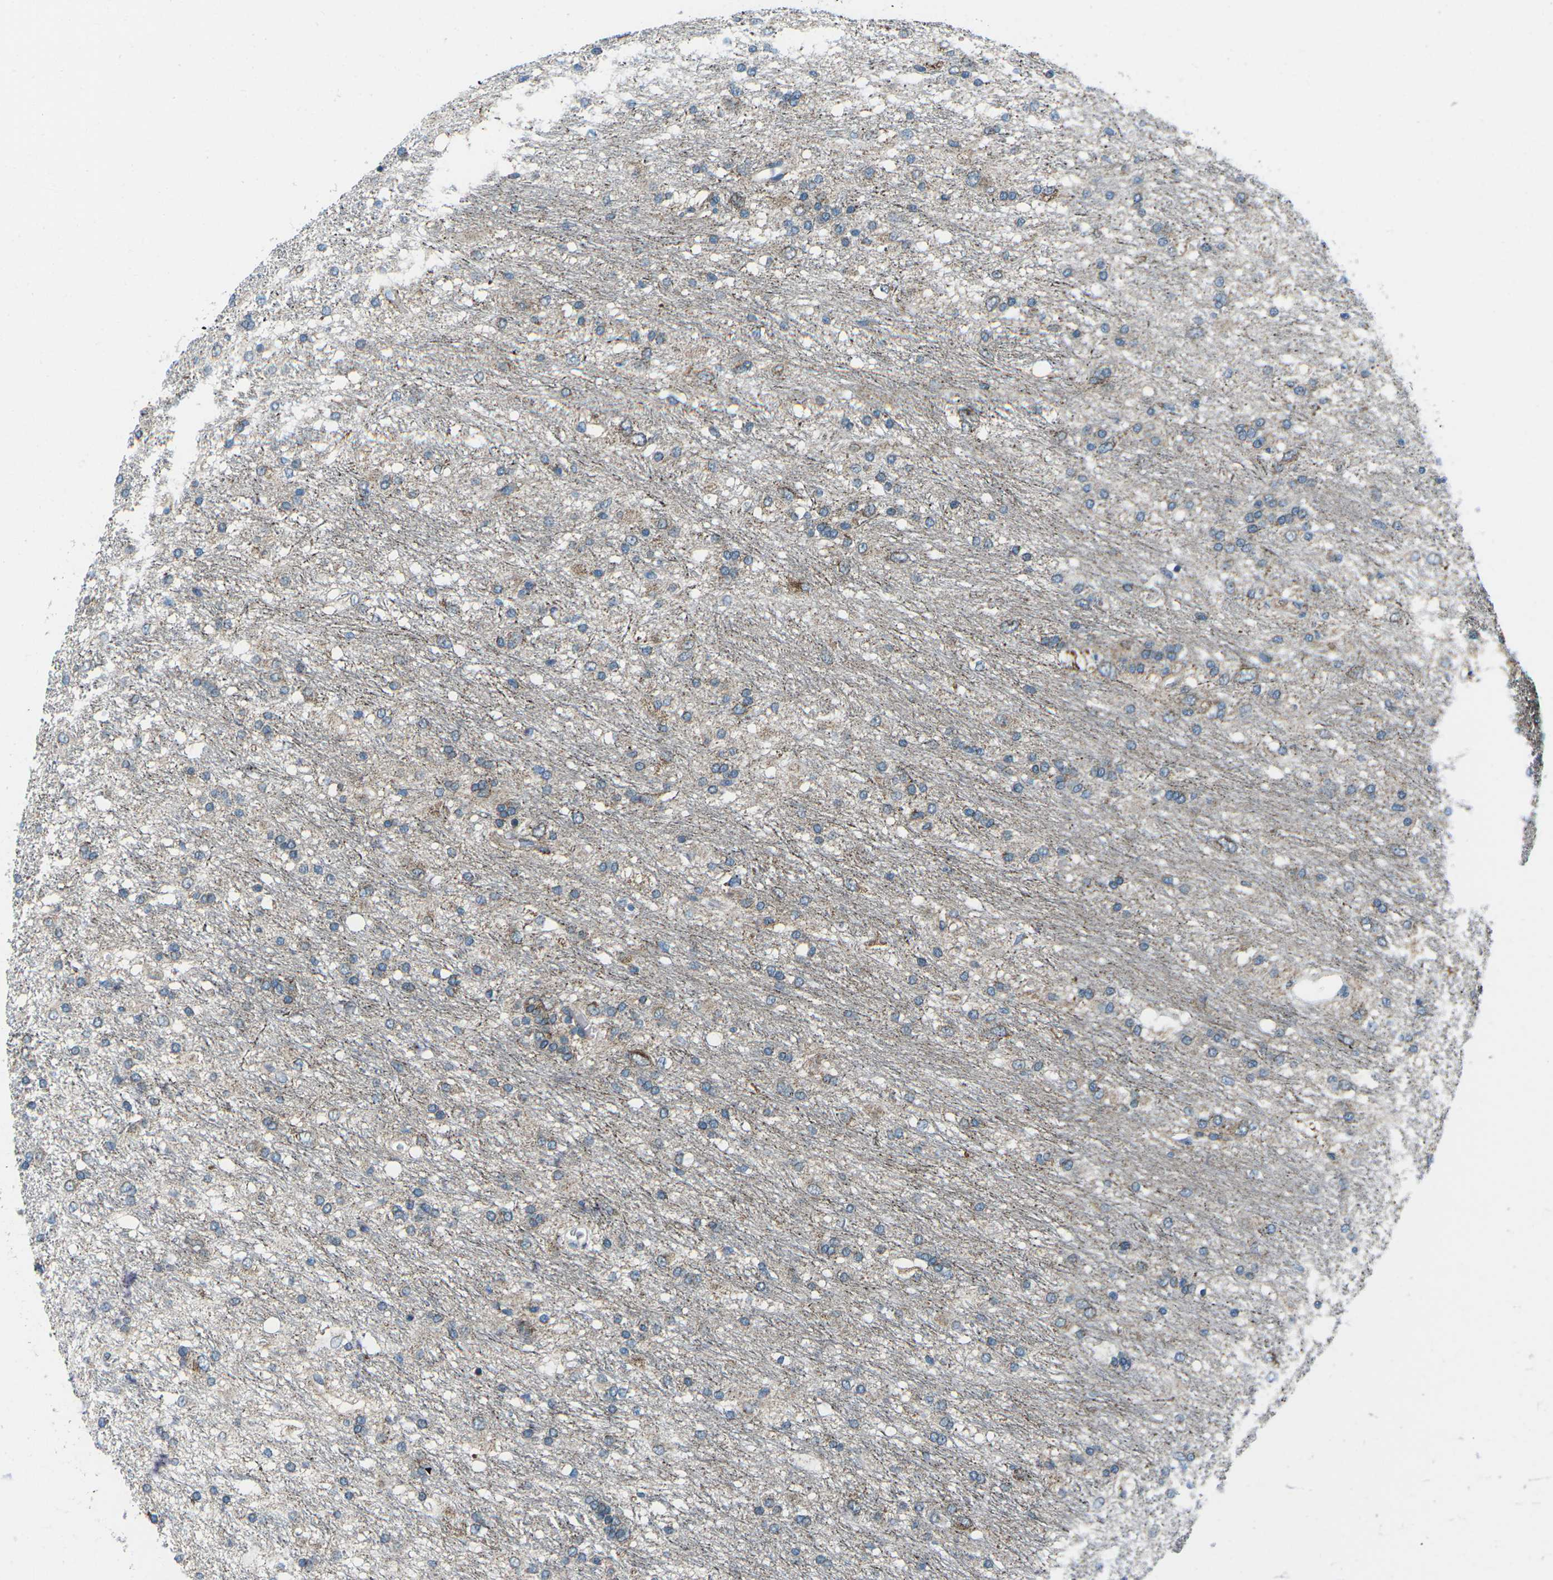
{"staining": {"intensity": "weak", "quantity": "<25%", "location": "cytoplasmic/membranous"}, "tissue": "glioma", "cell_type": "Tumor cells", "image_type": "cancer", "snomed": [{"axis": "morphology", "description": "Glioma, malignant, Low grade"}, {"axis": "topography", "description": "Brain"}], "caption": "An IHC micrograph of low-grade glioma (malignant) is shown. There is no staining in tumor cells of low-grade glioma (malignant). The staining was performed using DAB (3,3'-diaminobenzidine) to visualize the protein expression in brown, while the nuclei were stained in blue with hematoxylin (Magnification: 20x).", "gene": "RFESD", "patient": {"sex": "male", "age": 77}}